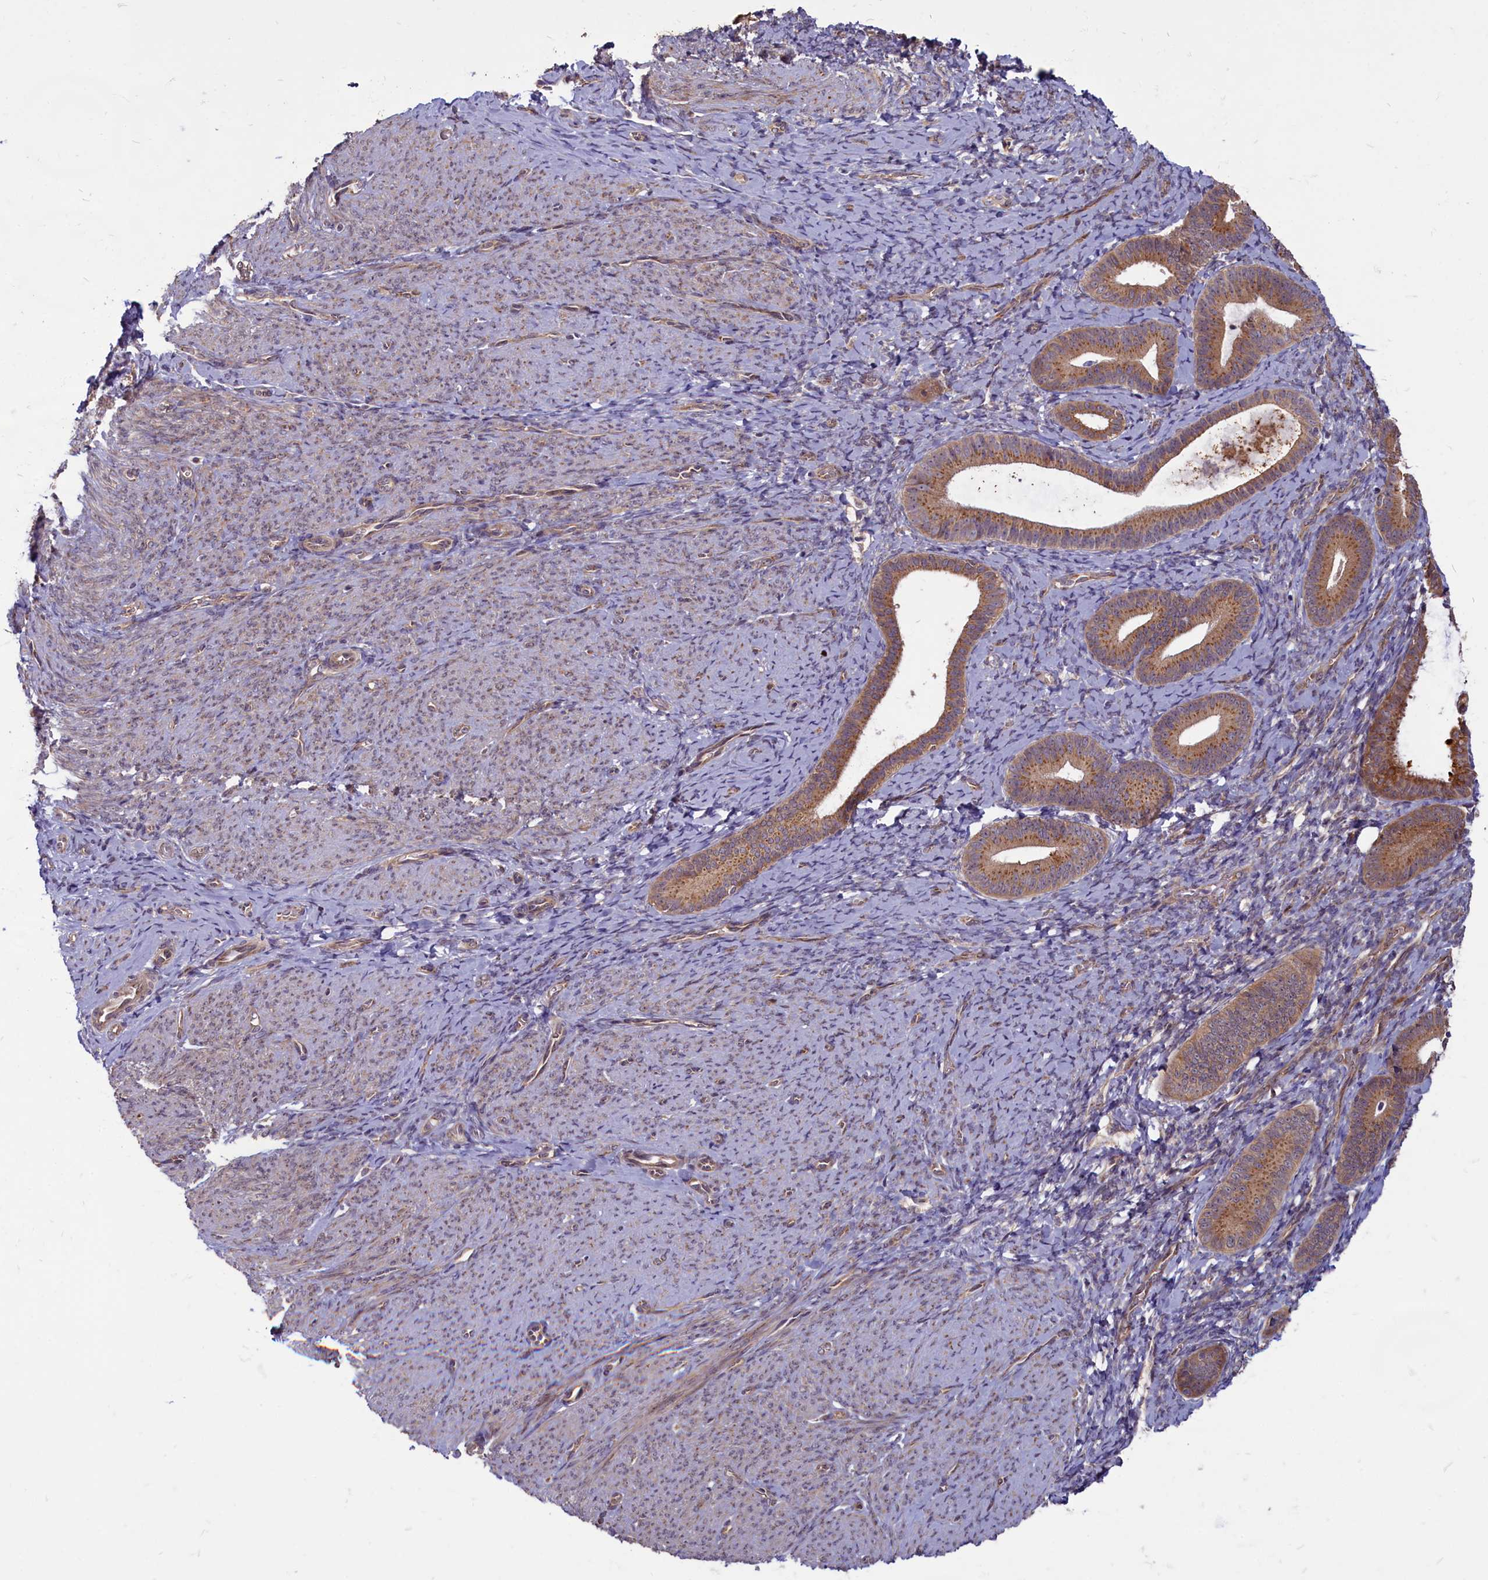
{"staining": {"intensity": "moderate", "quantity": "<25%", "location": "cytoplasmic/membranous"}, "tissue": "endometrium", "cell_type": "Cells in endometrial stroma", "image_type": "normal", "snomed": [{"axis": "morphology", "description": "Normal tissue, NOS"}, {"axis": "topography", "description": "Endometrium"}], "caption": "A micrograph showing moderate cytoplasmic/membranous expression in approximately <25% of cells in endometrial stroma in unremarkable endometrium, as visualized by brown immunohistochemical staining.", "gene": "ENSG00000274944", "patient": {"sex": "female", "age": 65}}